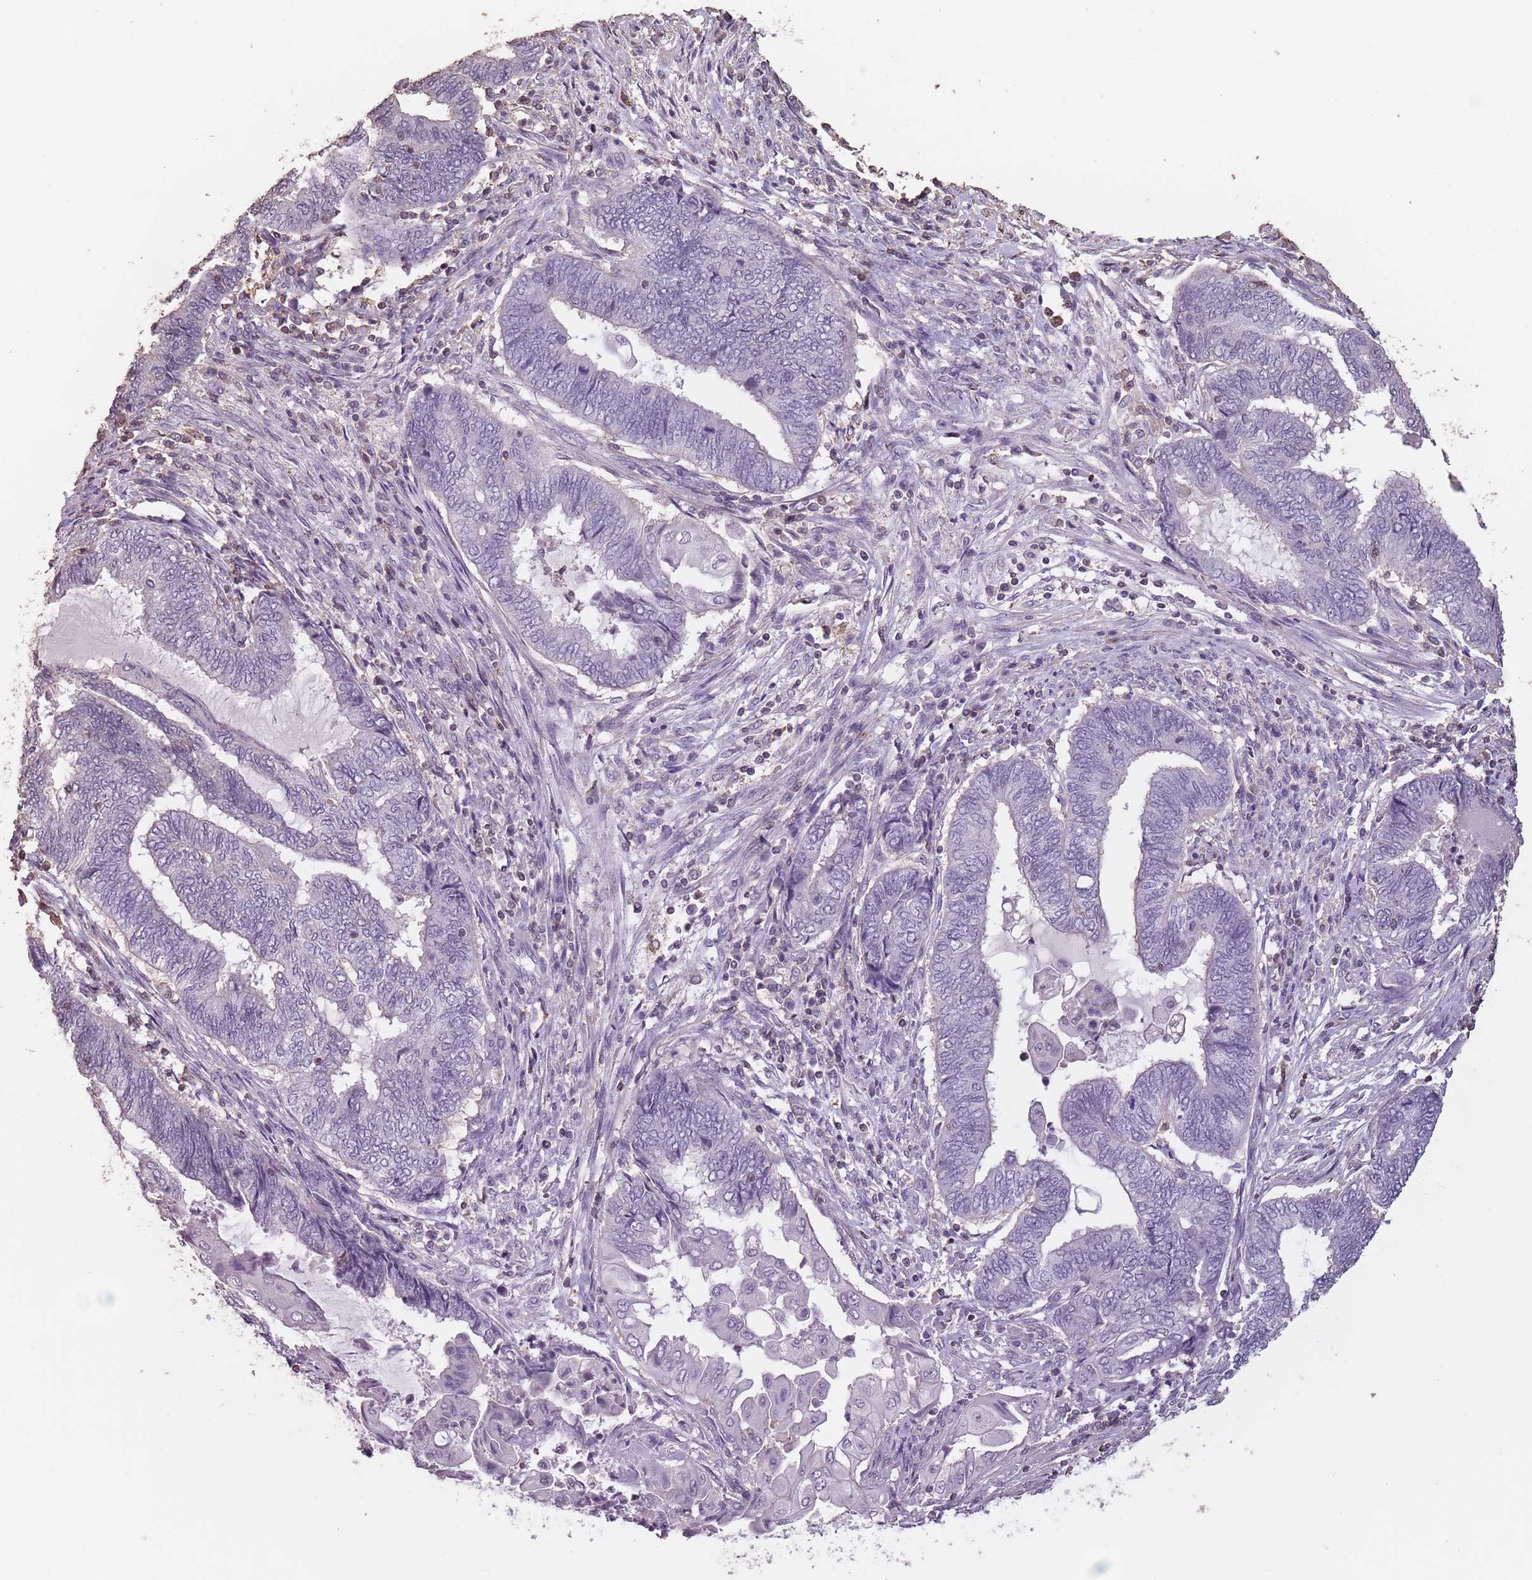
{"staining": {"intensity": "negative", "quantity": "none", "location": "none"}, "tissue": "endometrial cancer", "cell_type": "Tumor cells", "image_type": "cancer", "snomed": [{"axis": "morphology", "description": "Adenocarcinoma, NOS"}, {"axis": "topography", "description": "Uterus"}, {"axis": "topography", "description": "Endometrium"}], "caption": "Immunohistochemistry of adenocarcinoma (endometrial) shows no staining in tumor cells. (Stains: DAB IHC with hematoxylin counter stain, Microscopy: brightfield microscopy at high magnification).", "gene": "SUN5", "patient": {"sex": "female", "age": 70}}